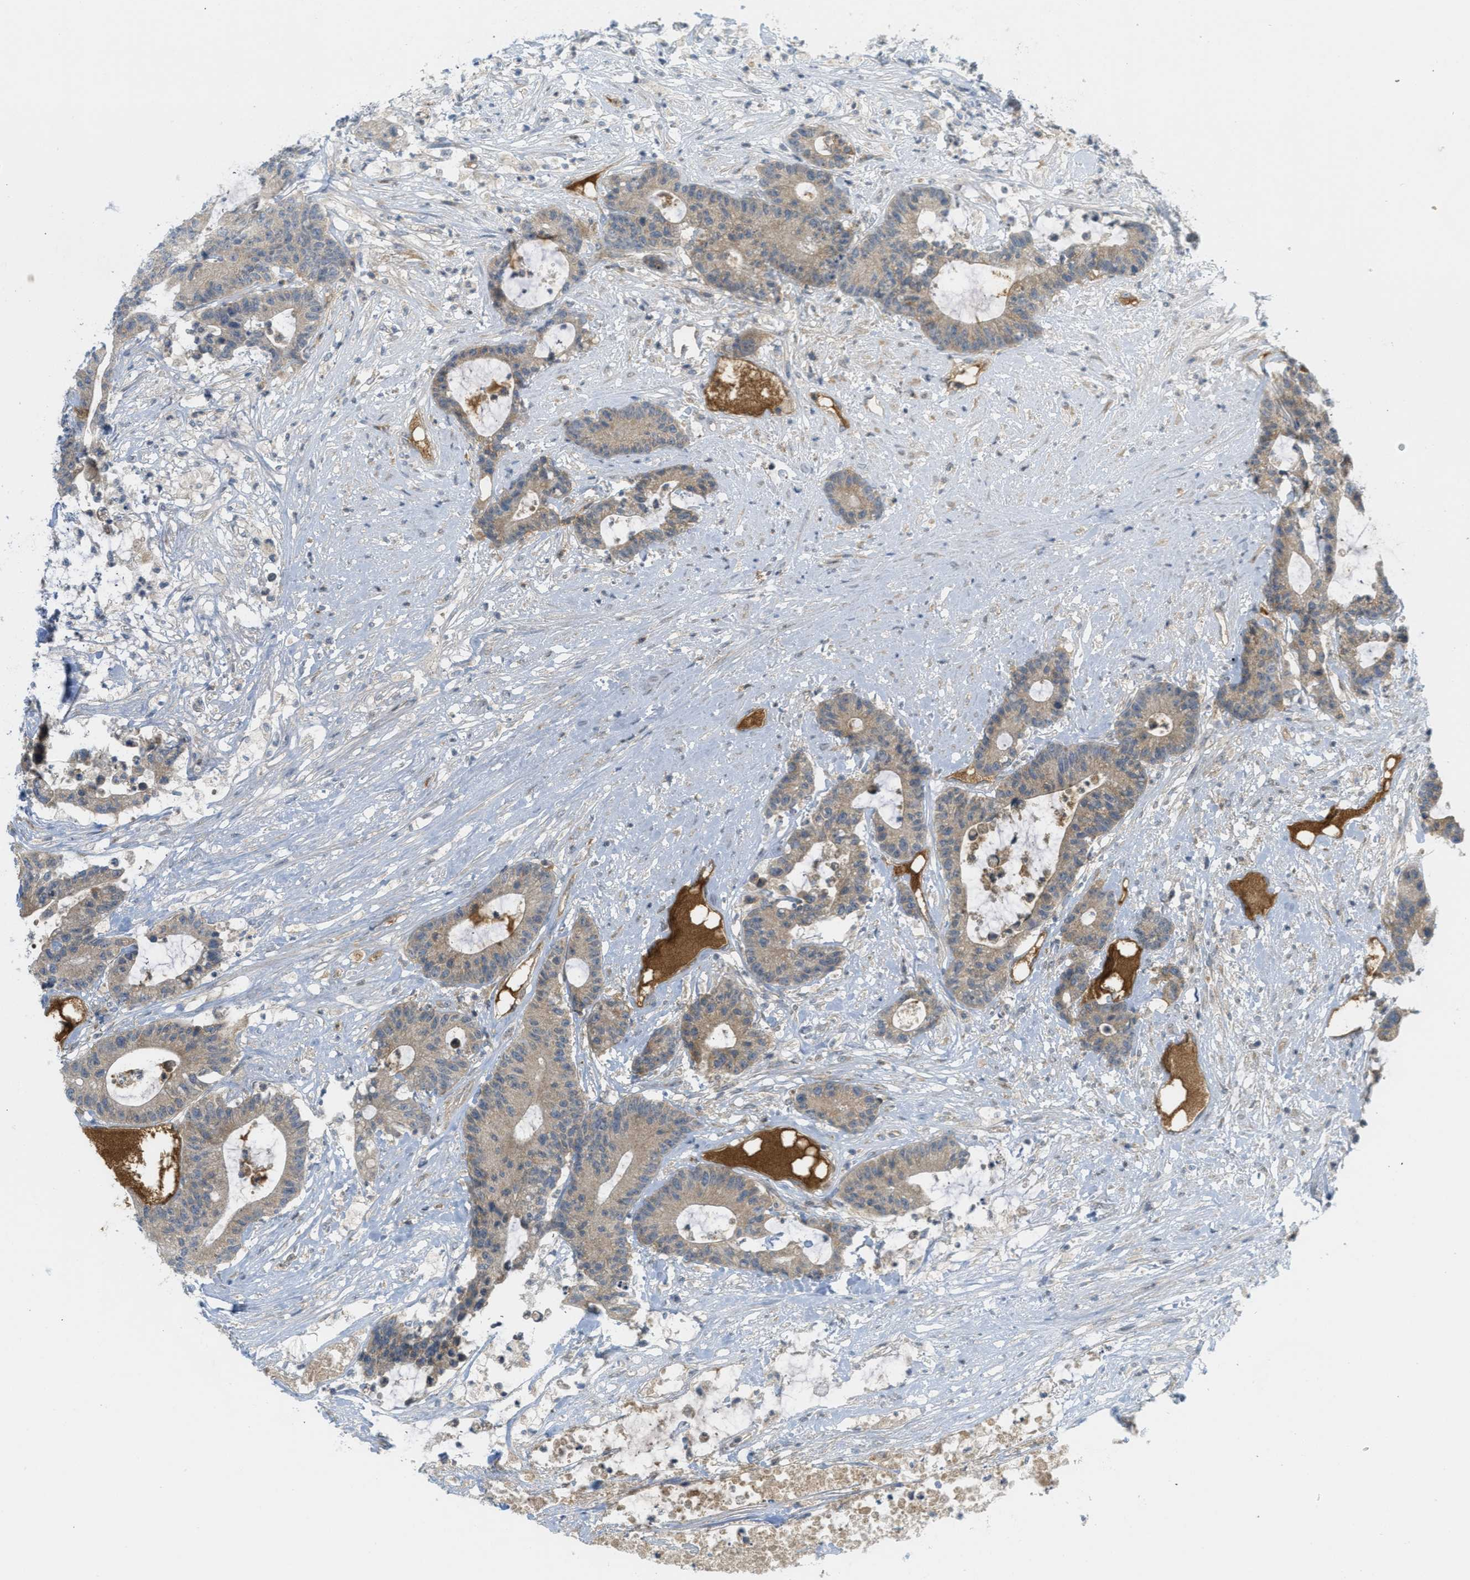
{"staining": {"intensity": "moderate", "quantity": ">75%", "location": "cytoplasmic/membranous"}, "tissue": "colorectal cancer", "cell_type": "Tumor cells", "image_type": "cancer", "snomed": [{"axis": "morphology", "description": "Adenocarcinoma, NOS"}, {"axis": "topography", "description": "Colon"}], "caption": "Immunohistochemical staining of colorectal cancer exhibits moderate cytoplasmic/membranous protein positivity in approximately >75% of tumor cells. (brown staining indicates protein expression, while blue staining denotes nuclei).", "gene": "PROC", "patient": {"sex": "female", "age": 84}}